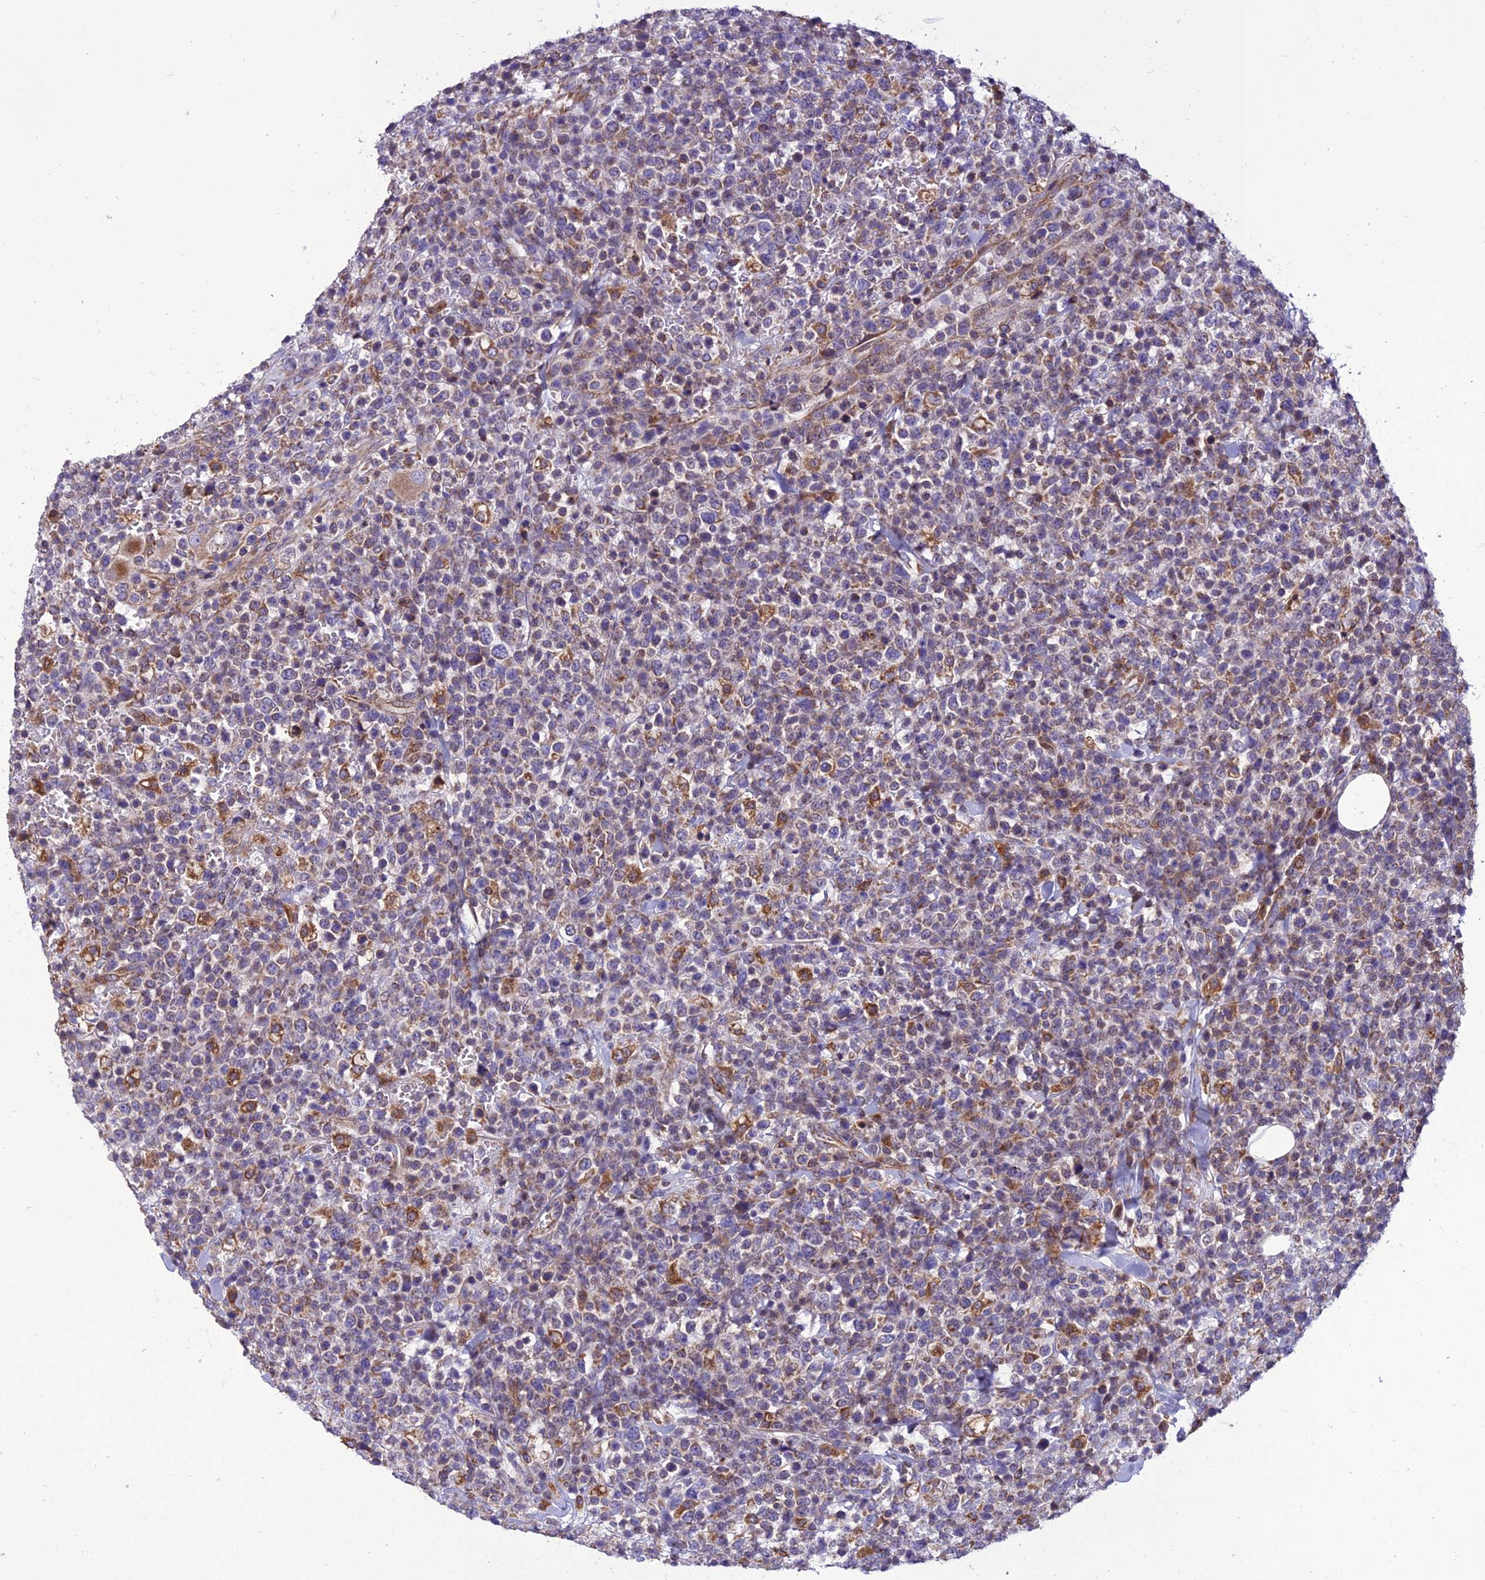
{"staining": {"intensity": "weak", "quantity": "25%-75%", "location": "cytoplasmic/membranous"}, "tissue": "lymphoma", "cell_type": "Tumor cells", "image_type": "cancer", "snomed": [{"axis": "morphology", "description": "Malignant lymphoma, non-Hodgkin's type, High grade"}, {"axis": "topography", "description": "Colon"}], "caption": "Protein expression analysis of high-grade malignant lymphoma, non-Hodgkin's type reveals weak cytoplasmic/membranous positivity in approximately 25%-75% of tumor cells.", "gene": "GIMAP1", "patient": {"sex": "female", "age": 53}}